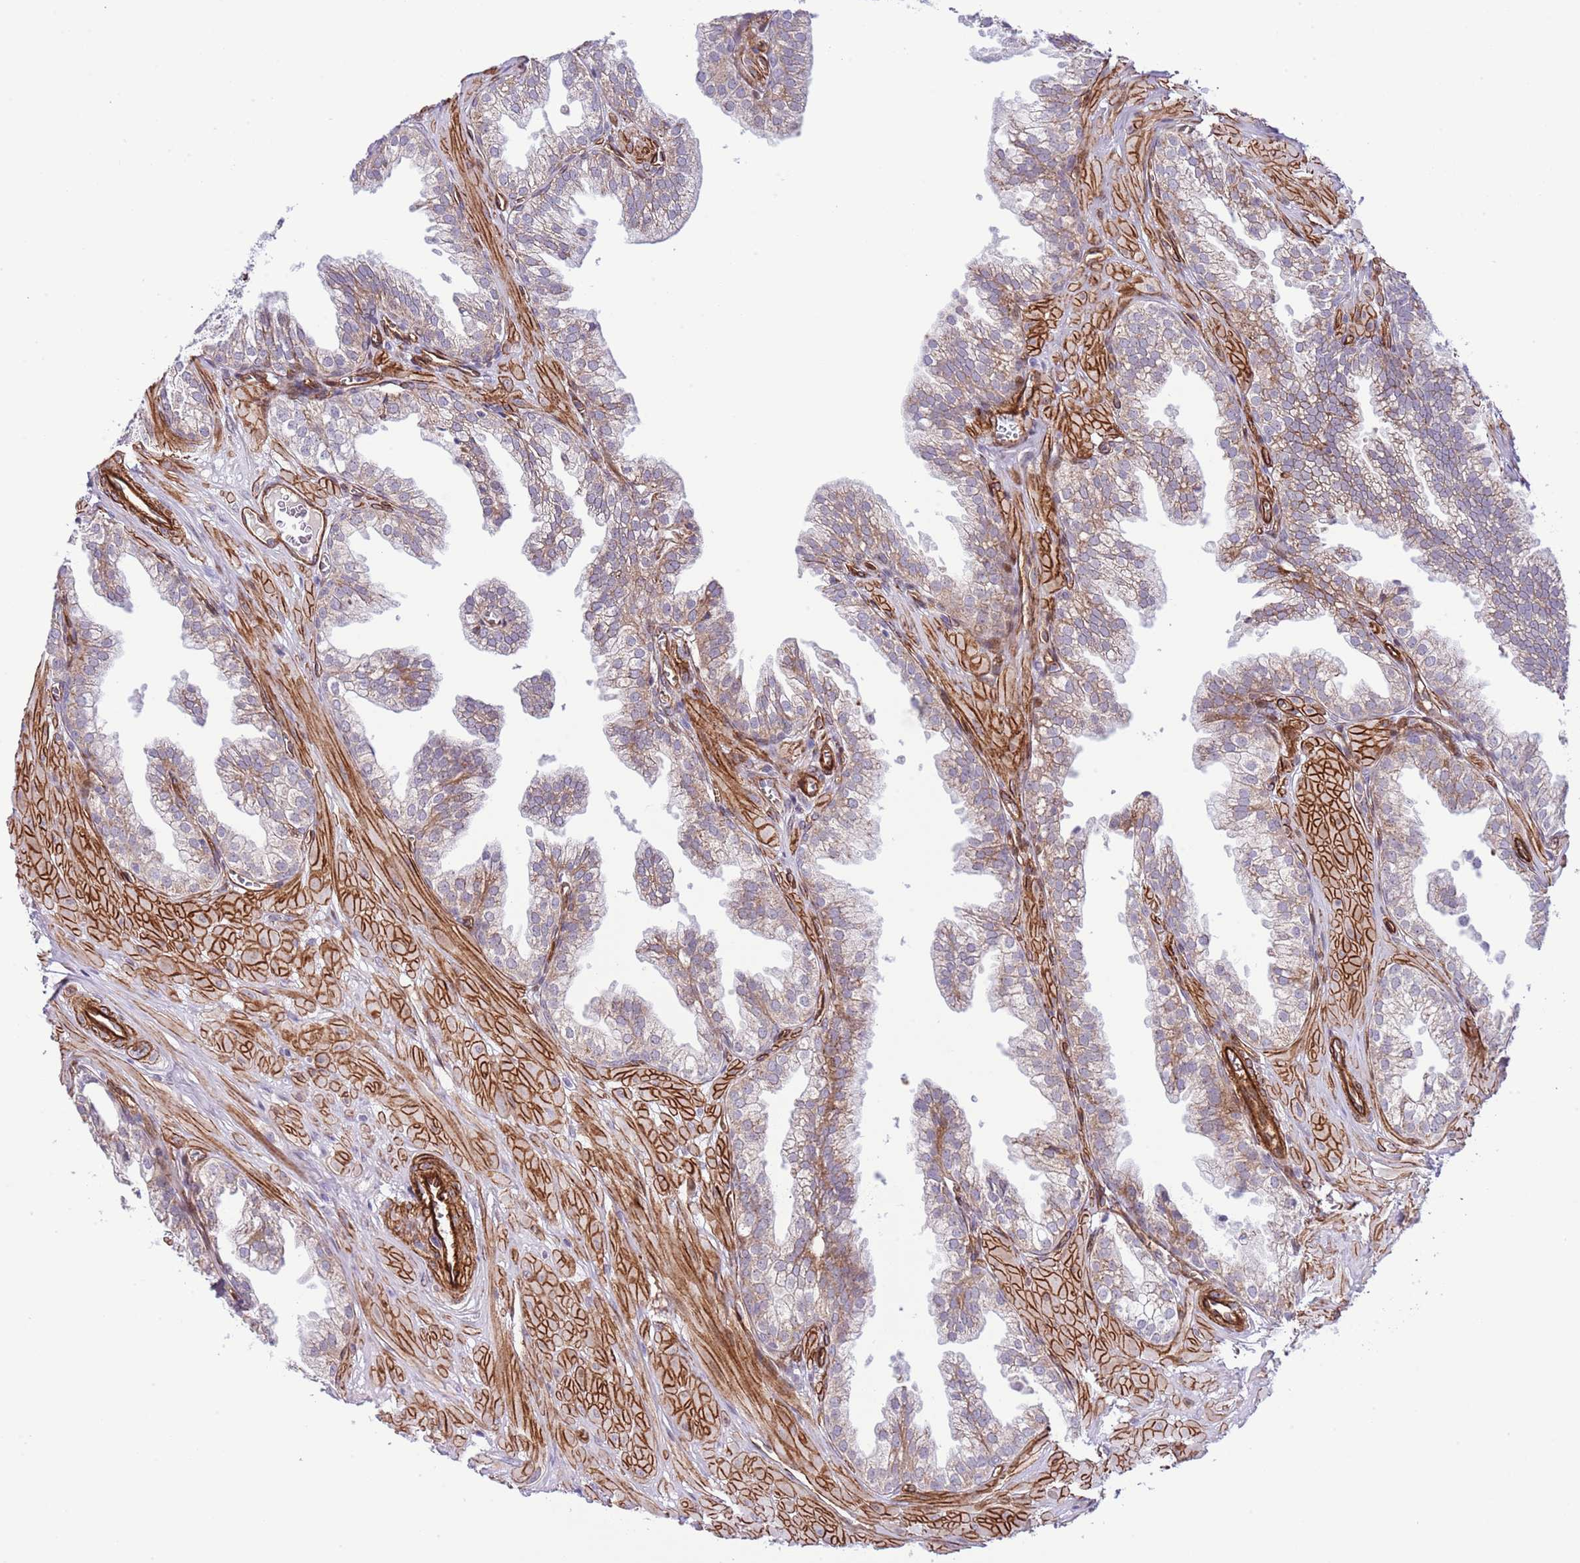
{"staining": {"intensity": "moderate", "quantity": "25%-75%", "location": "cytoplasmic/membranous"}, "tissue": "prostate", "cell_type": "Glandular cells", "image_type": "normal", "snomed": [{"axis": "morphology", "description": "Normal tissue, NOS"}, {"axis": "topography", "description": "Prostate"}, {"axis": "topography", "description": "Peripheral nerve tissue"}], "caption": "This image shows IHC staining of benign prostate, with medium moderate cytoplasmic/membranous staining in approximately 25%-75% of glandular cells.", "gene": "NEK3", "patient": {"sex": "male", "age": 55}}